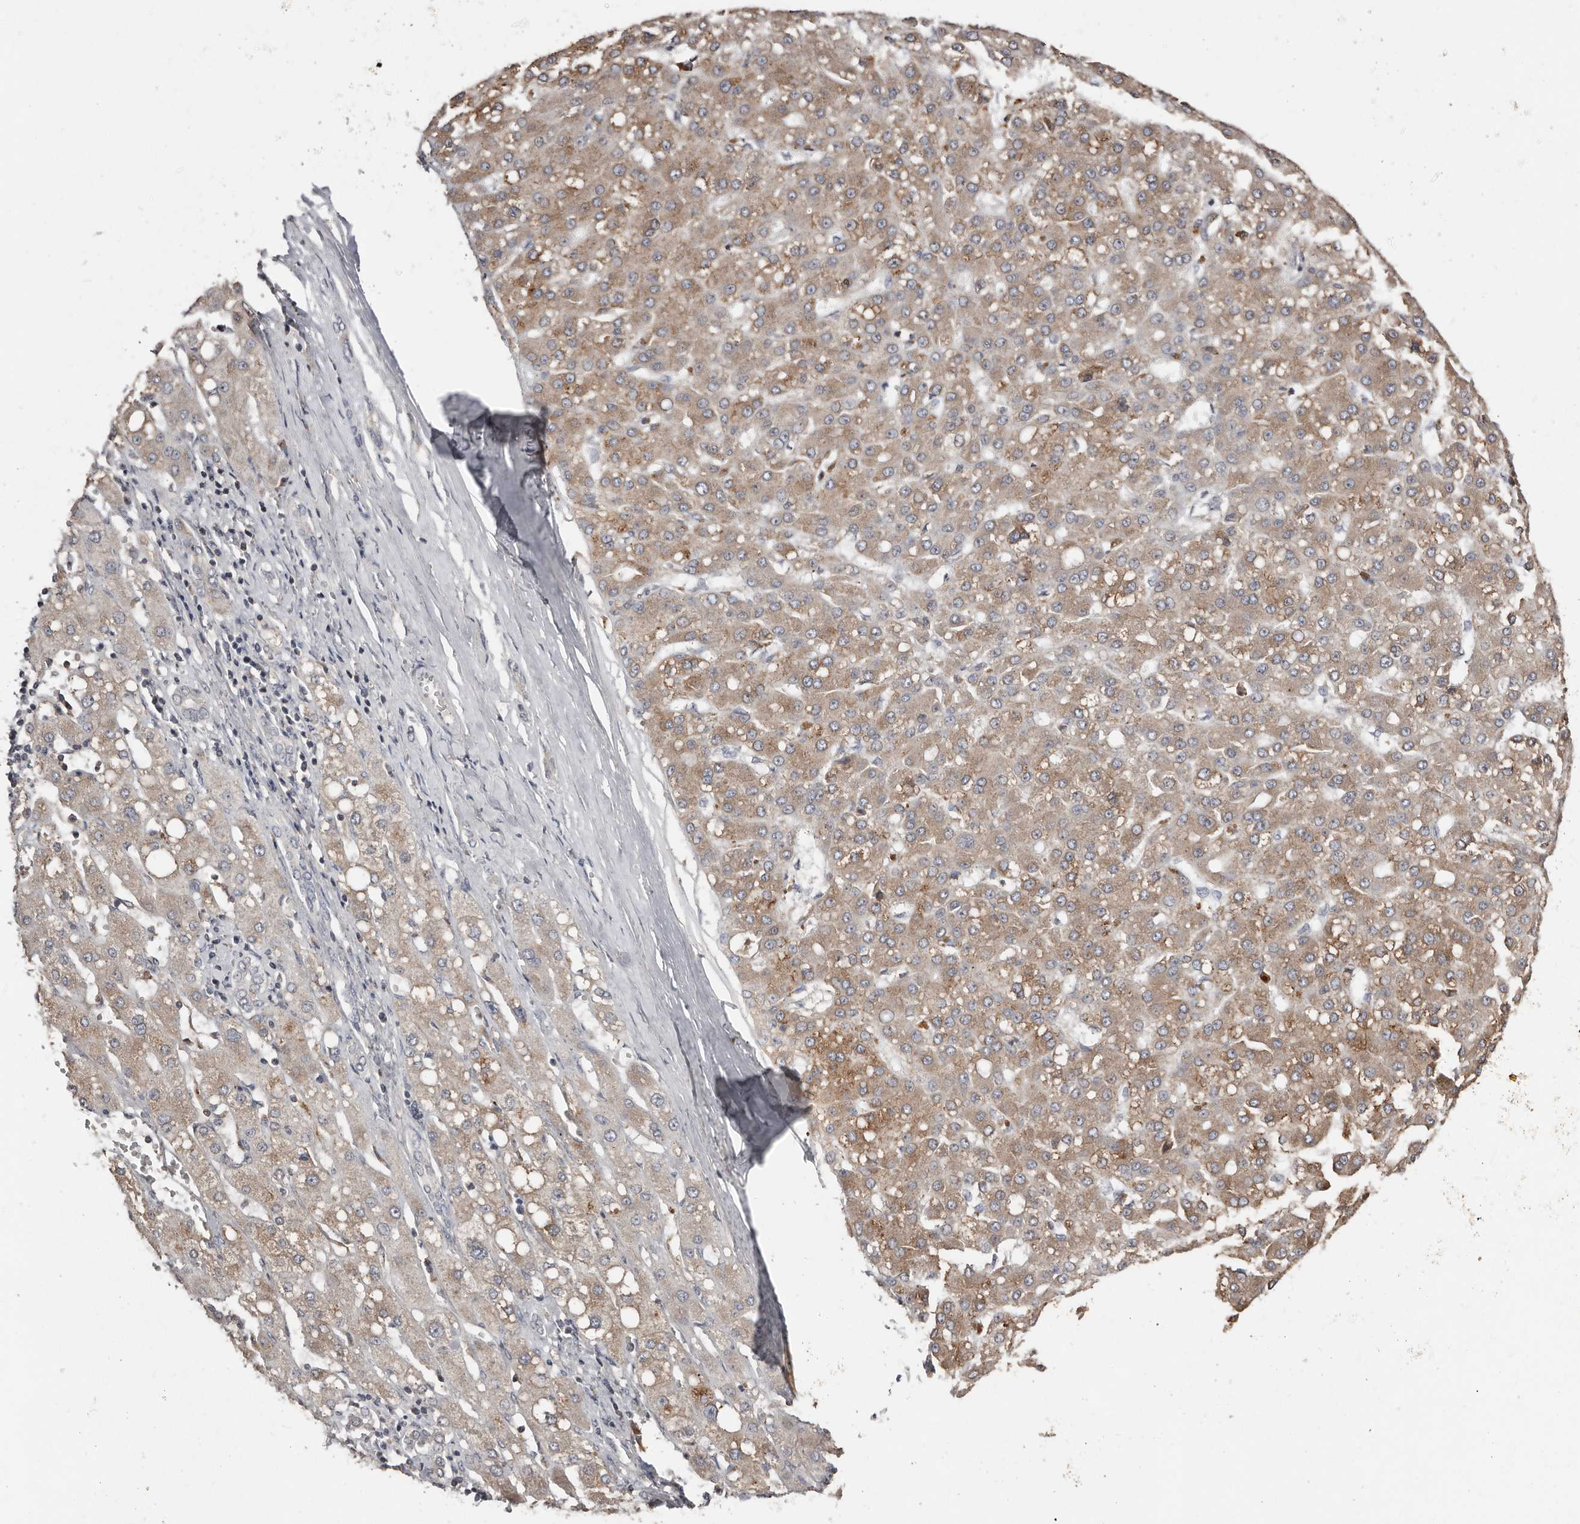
{"staining": {"intensity": "moderate", "quantity": ">75%", "location": "cytoplasmic/membranous"}, "tissue": "liver cancer", "cell_type": "Tumor cells", "image_type": "cancer", "snomed": [{"axis": "morphology", "description": "Carcinoma, Hepatocellular, NOS"}, {"axis": "topography", "description": "Liver"}], "caption": "Protein staining displays moderate cytoplasmic/membranous expression in about >75% of tumor cells in hepatocellular carcinoma (liver).", "gene": "SLC39A2", "patient": {"sex": "male", "age": 67}}